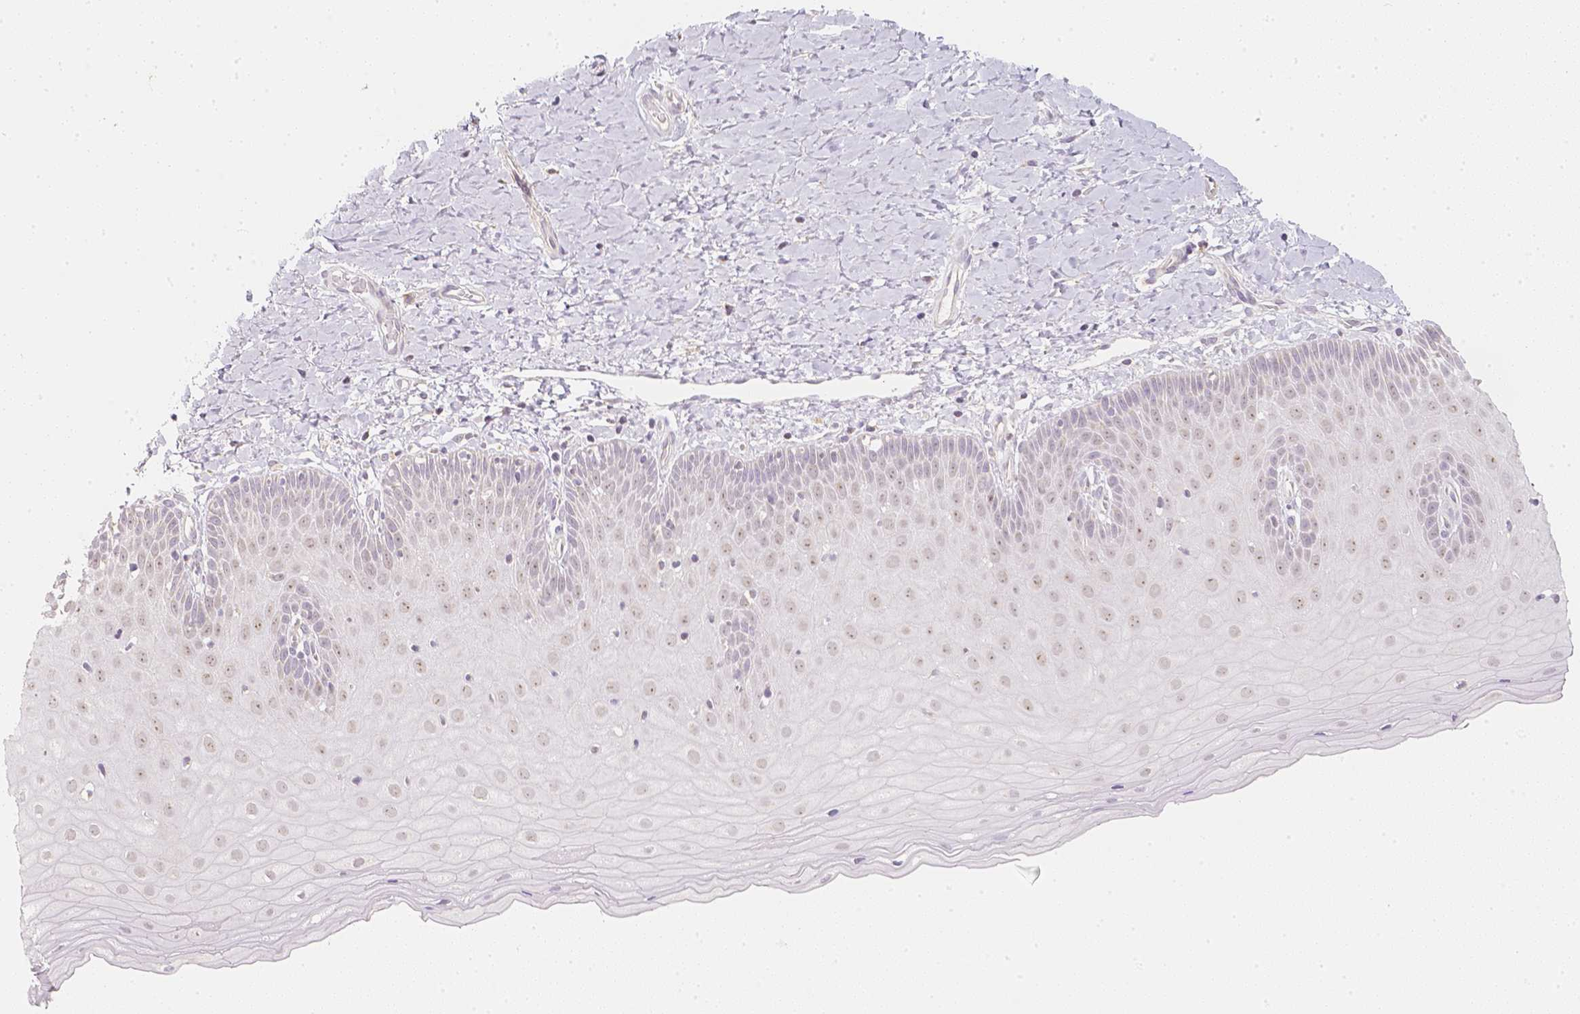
{"staining": {"intensity": "negative", "quantity": "none", "location": "none"}, "tissue": "cervix", "cell_type": "Glandular cells", "image_type": "normal", "snomed": [{"axis": "morphology", "description": "Normal tissue, NOS"}, {"axis": "topography", "description": "Cervix"}], "caption": "The histopathology image shows no staining of glandular cells in unremarkable cervix.", "gene": "NVL", "patient": {"sex": "female", "age": 37}}